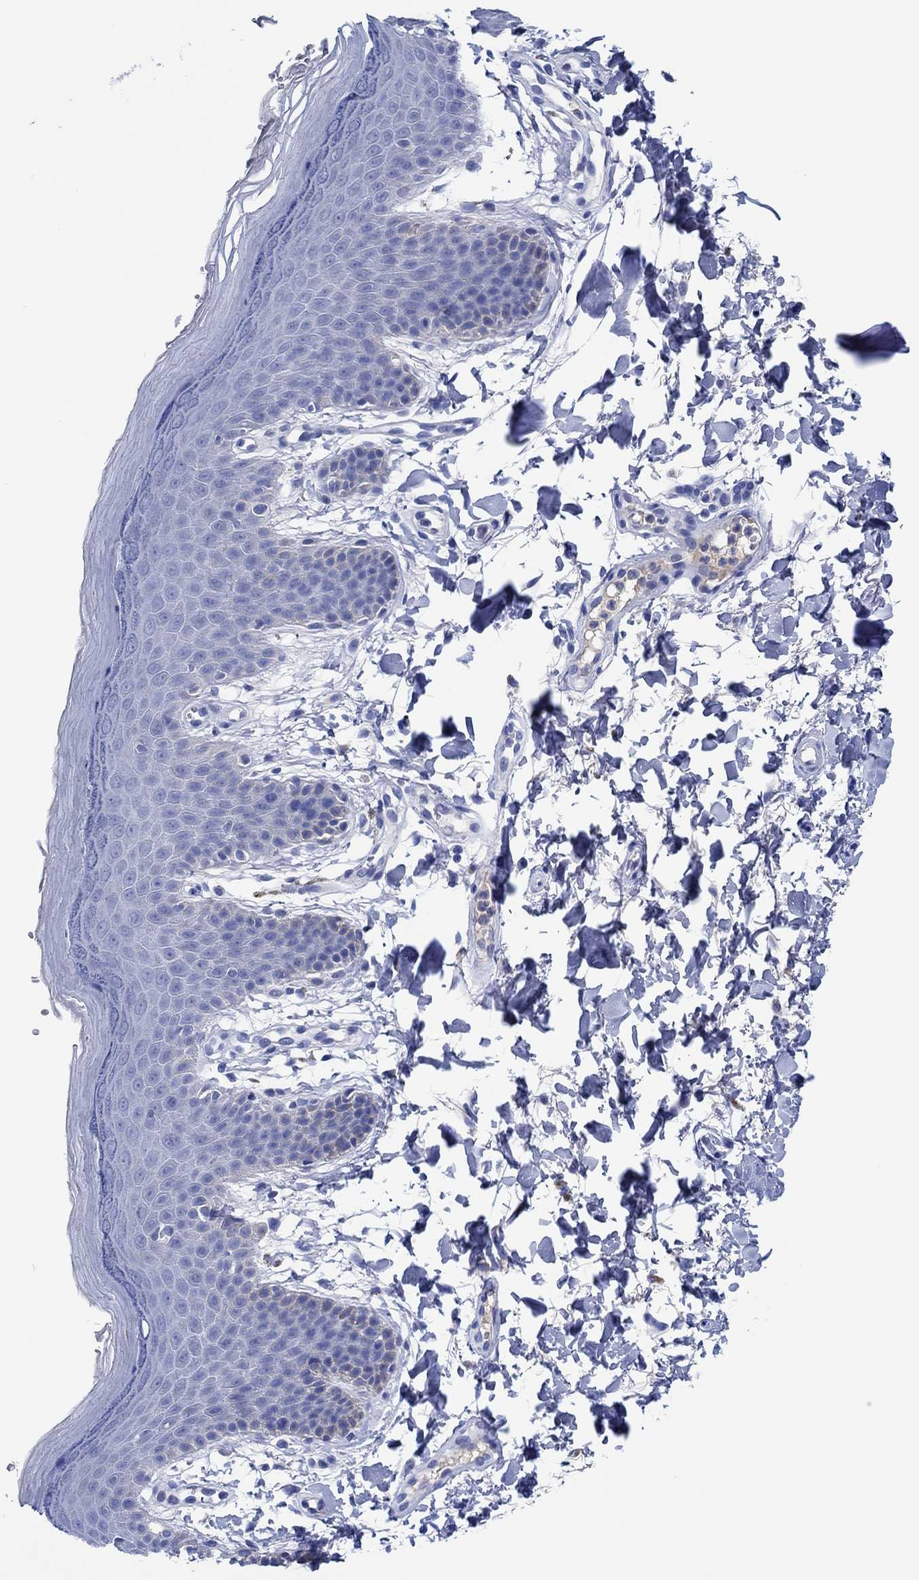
{"staining": {"intensity": "negative", "quantity": "none", "location": "none"}, "tissue": "skin", "cell_type": "Epidermal cells", "image_type": "normal", "snomed": [{"axis": "morphology", "description": "Normal tissue, NOS"}, {"axis": "topography", "description": "Anal"}], "caption": "The histopathology image displays no significant staining in epidermal cells of skin.", "gene": "CPNE6", "patient": {"sex": "male", "age": 53}}